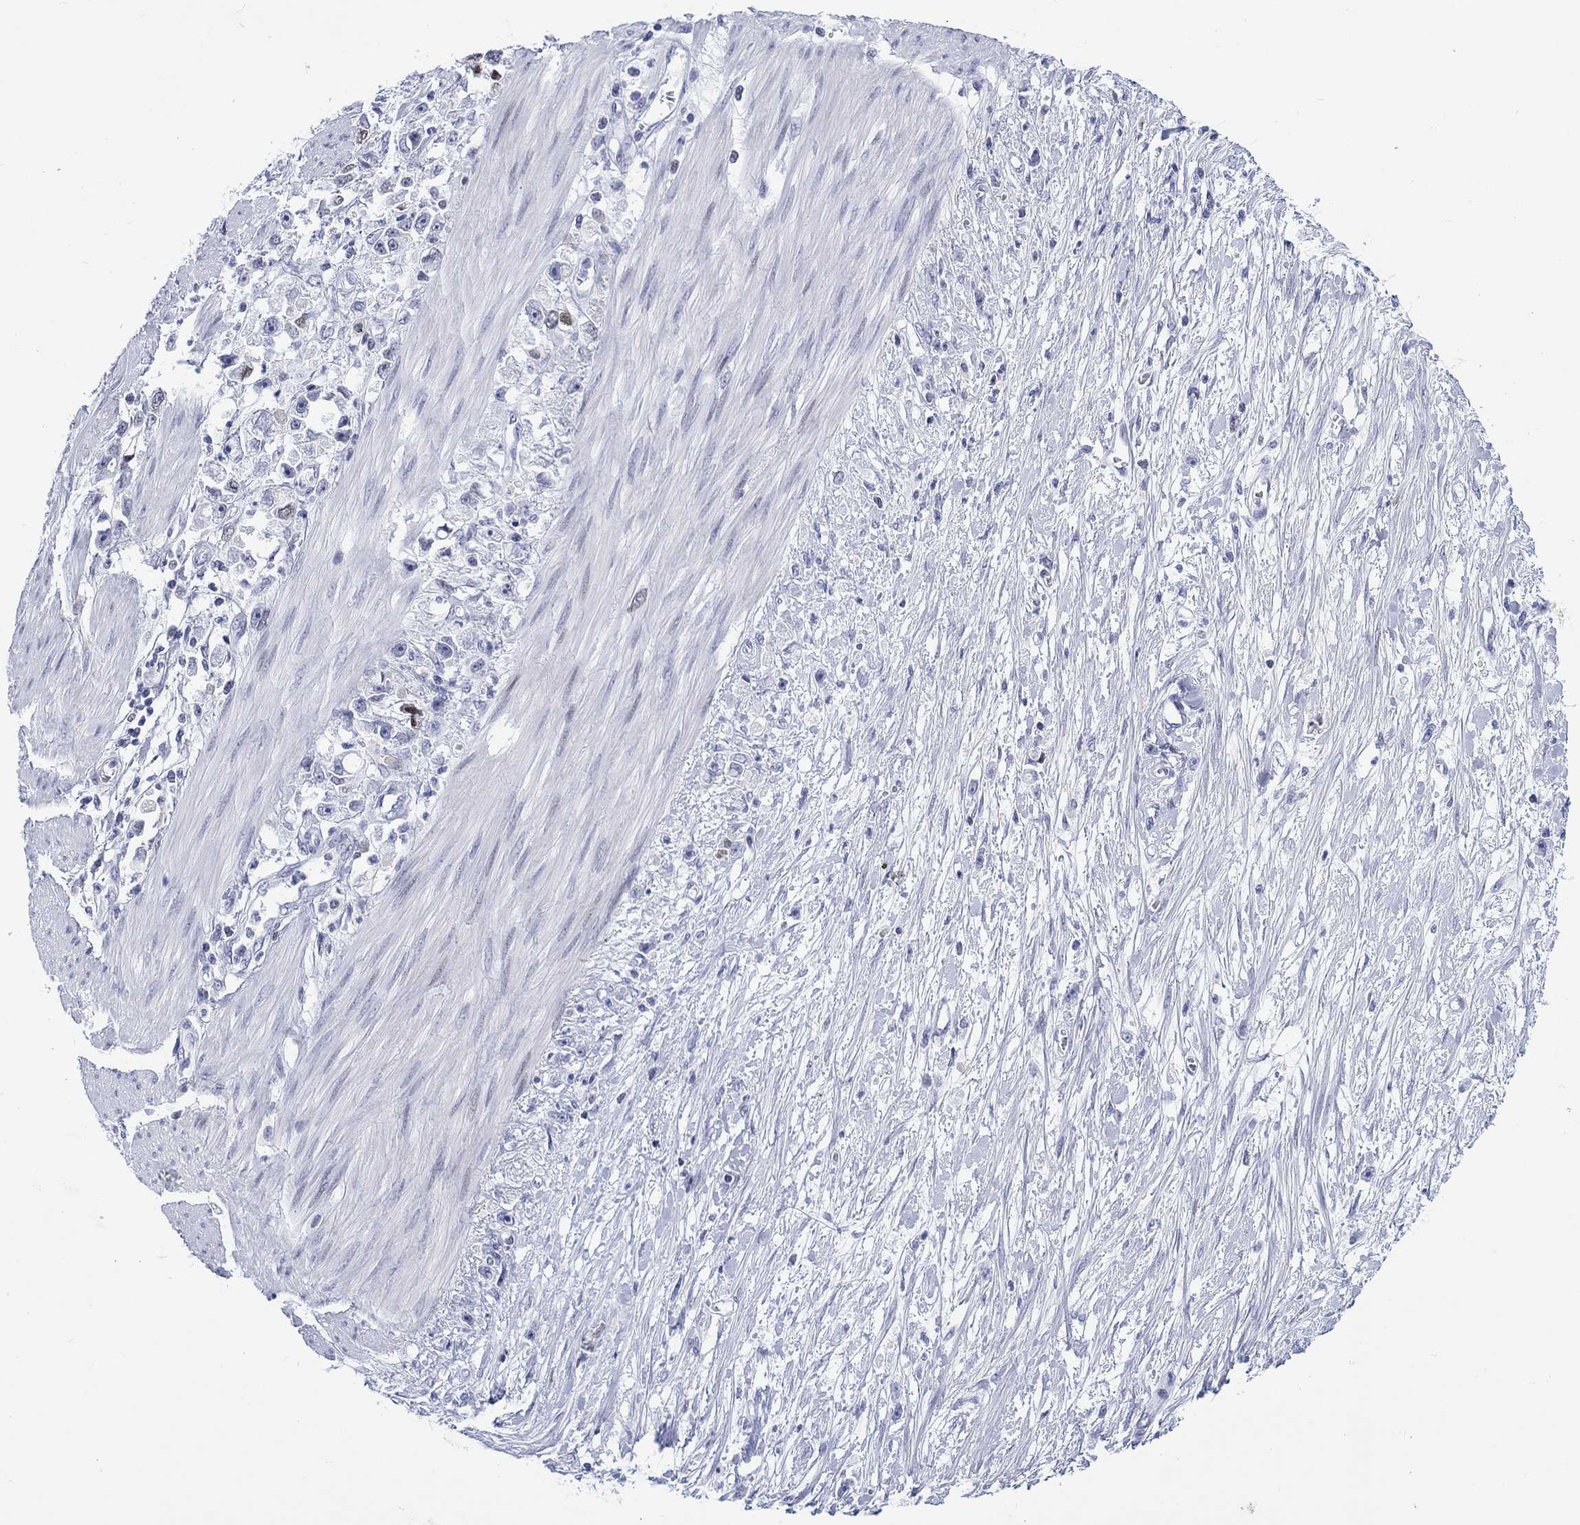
{"staining": {"intensity": "negative", "quantity": "none", "location": "none"}, "tissue": "stomach cancer", "cell_type": "Tumor cells", "image_type": "cancer", "snomed": [{"axis": "morphology", "description": "Adenocarcinoma, NOS"}, {"axis": "topography", "description": "Stomach"}], "caption": "There is no significant positivity in tumor cells of stomach cancer (adenocarcinoma).", "gene": "CDCA2", "patient": {"sex": "female", "age": 59}}